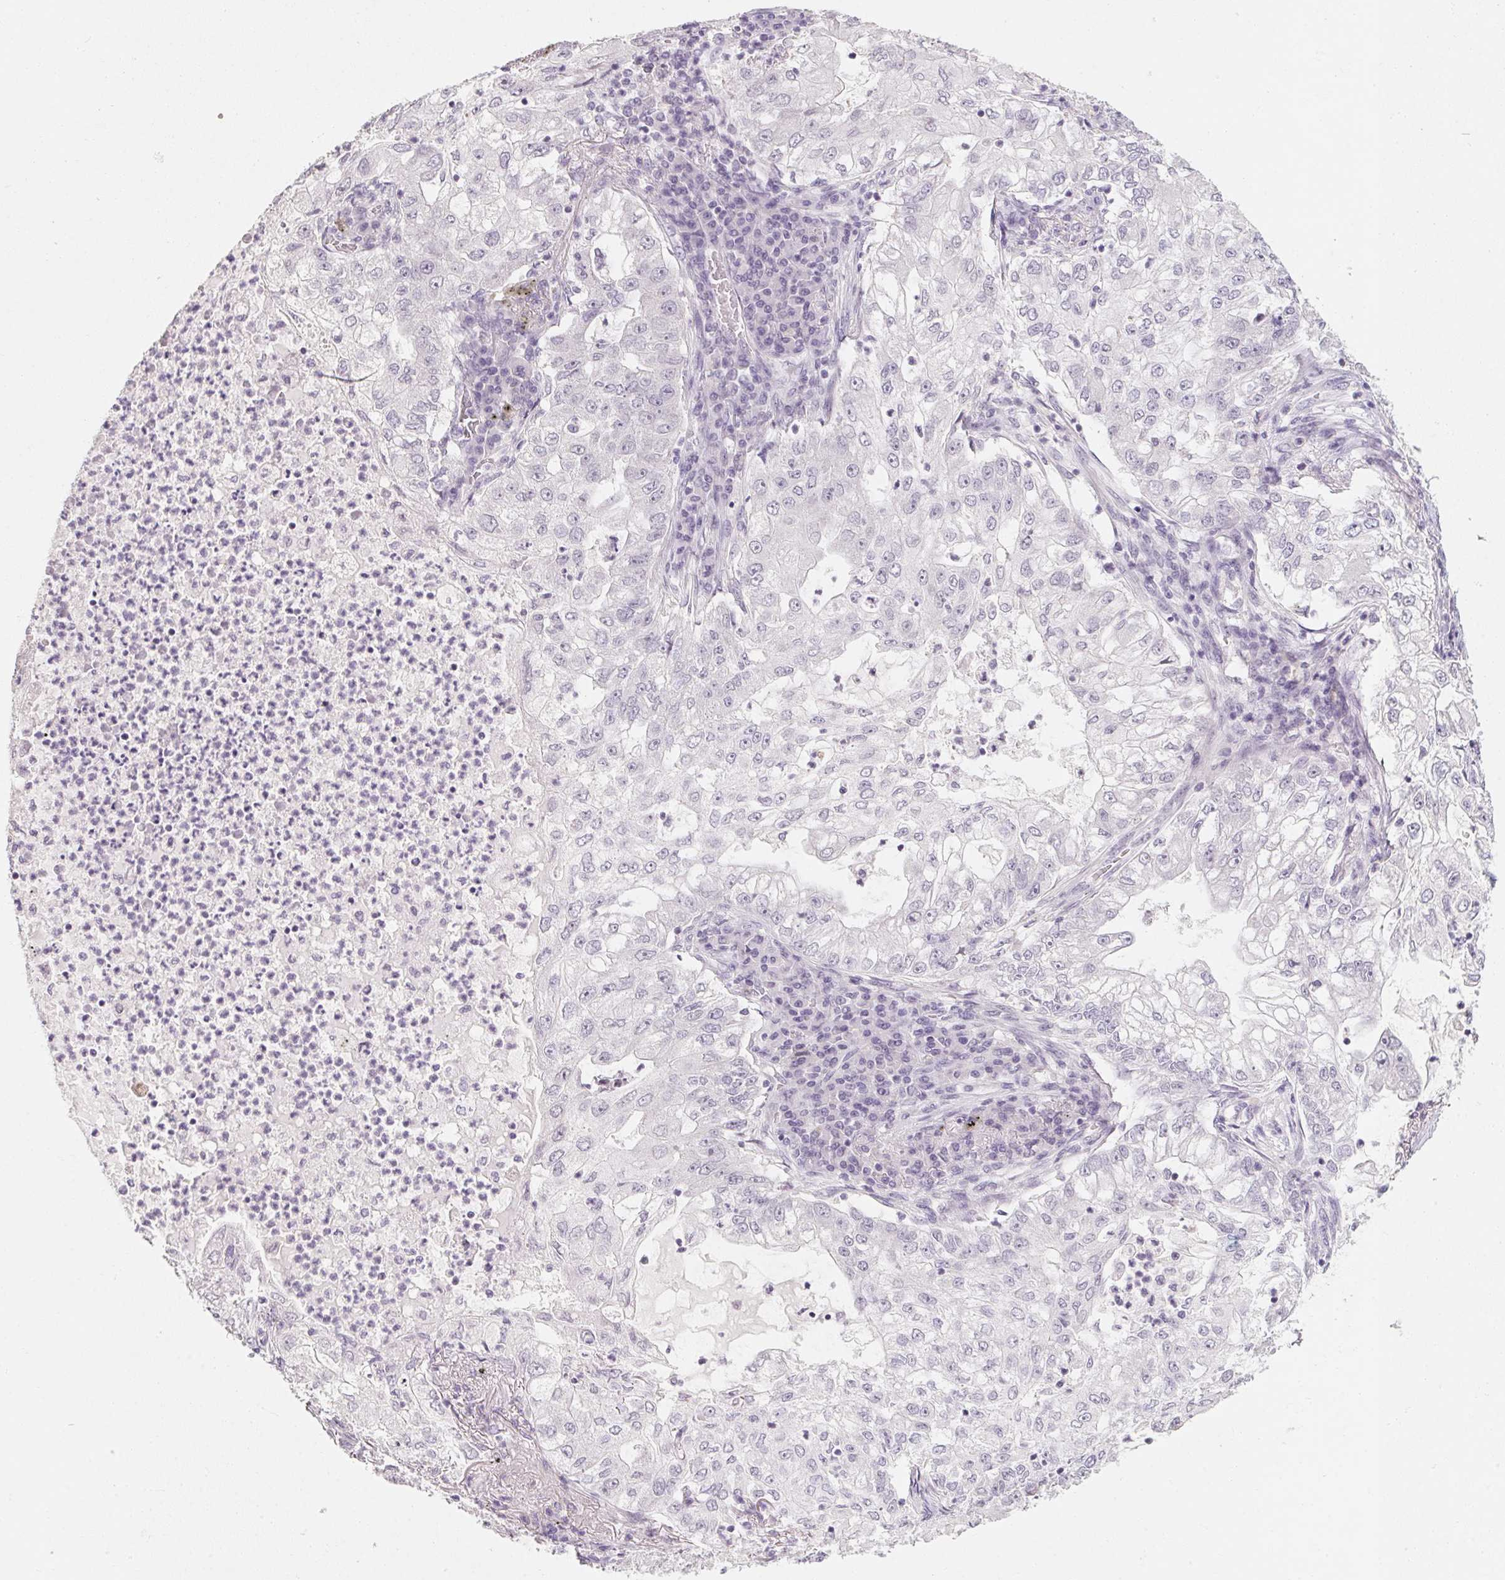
{"staining": {"intensity": "negative", "quantity": "none", "location": "none"}, "tissue": "lung cancer", "cell_type": "Tumor cells", "image_type": "cancer", "snomed": [{"axis": "morphology", "description": "Adenocarcinoma, NOS"}, {"axis": "topography", "description": "Lung"}], "caption": "Tumor cells are negative for brown protein staining in adenocarcinoma (lung). Nuclei are stained in blue.", "gene": "CAPZA3", "patient": {"sex": "female", "age": 73}}